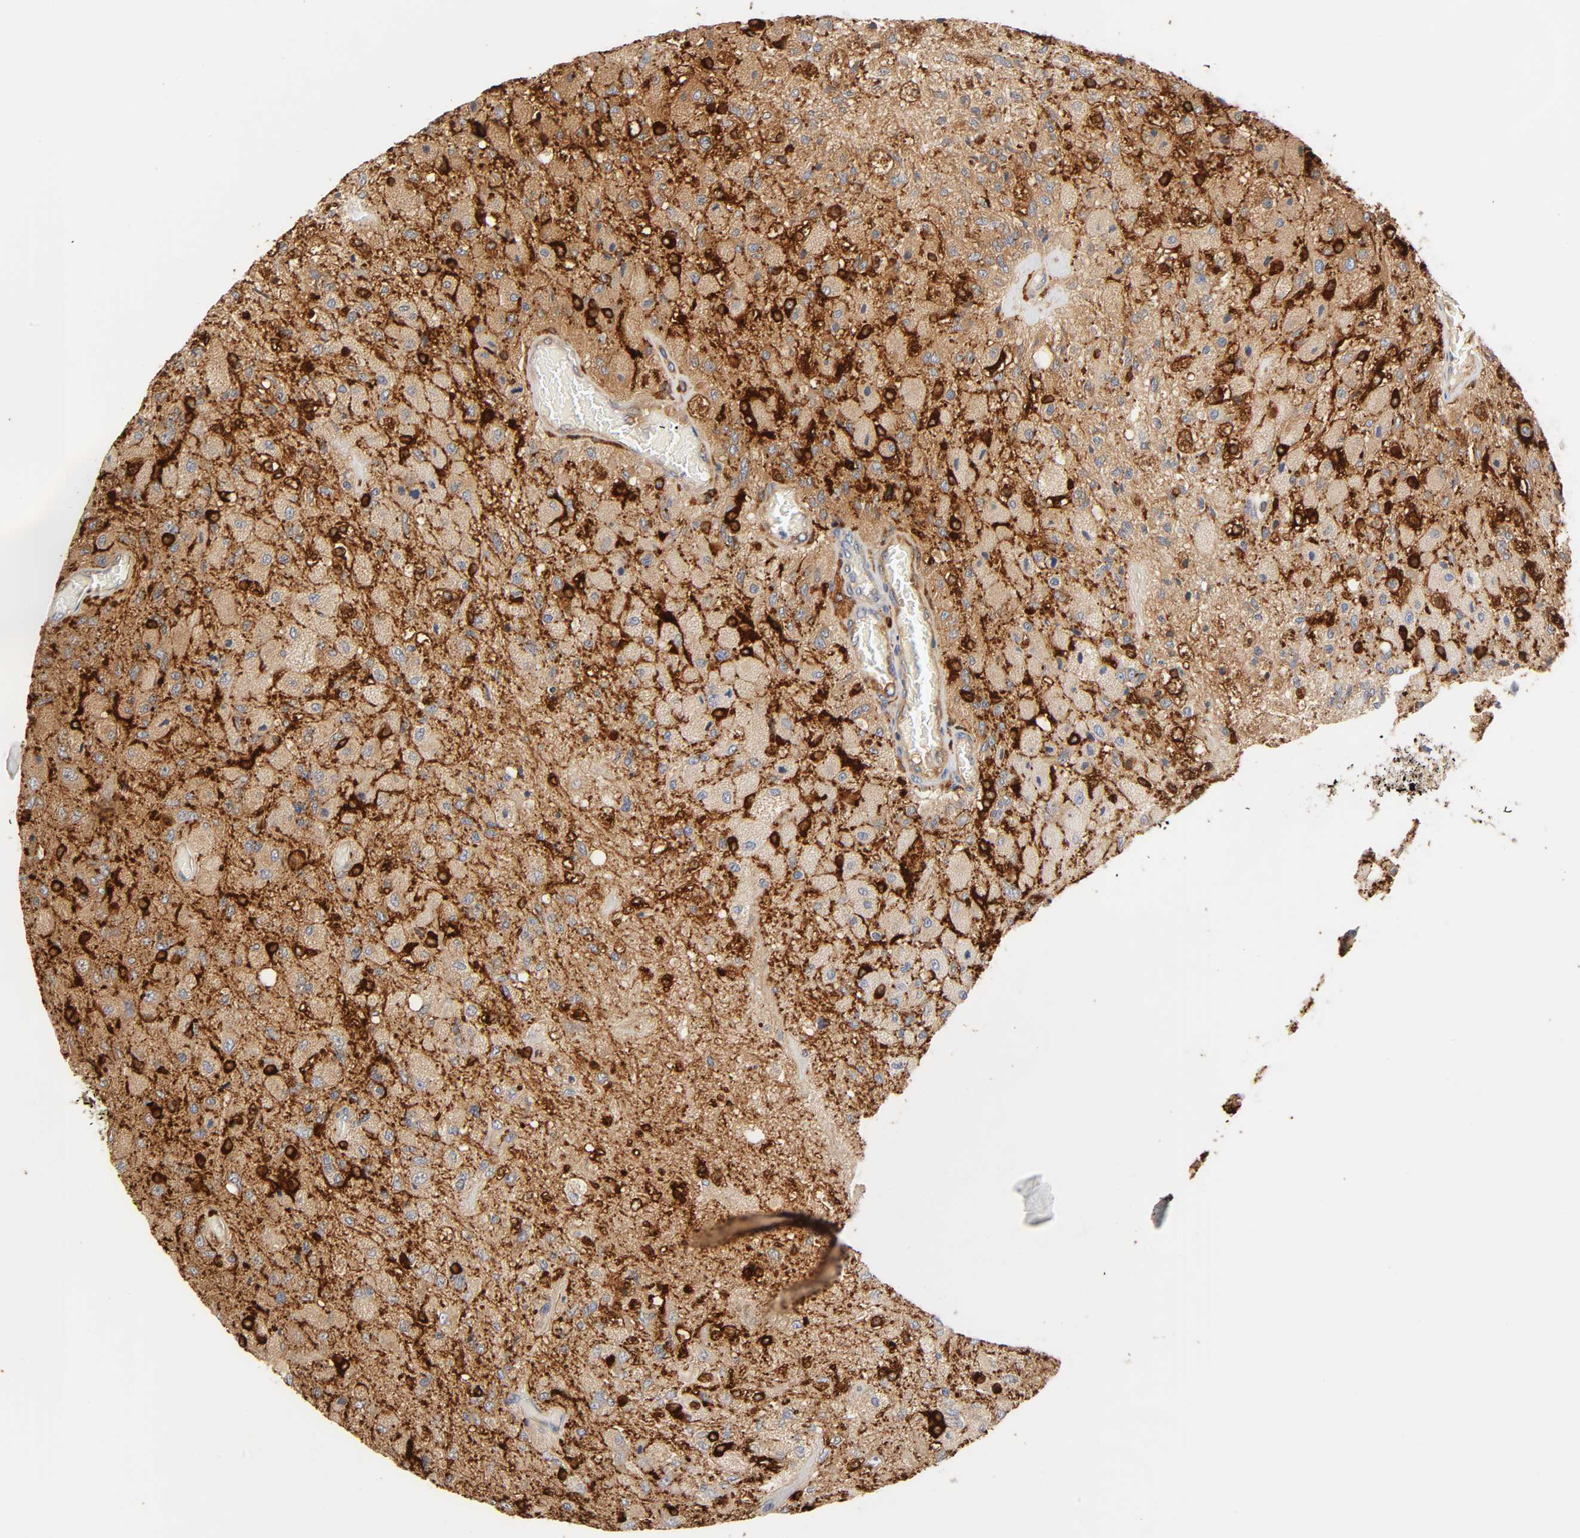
{"staining": {"intensity": "moderate", "quantity": ">75%", "location": "cytoplasmic/membranous"}, "tissue": "glioma", "cell_type": "Tumor cells", "image_type": "cancer", "snomed": [{"axis": "morphology", "description": "Normal tissue, NOS"}, {"axis": "morphology", "description": "Glioma, malignant, High grade"}, {"axis": "topography", "description": "Cerebral cortex"}], "caption": "The image shows immunohistochemical staining of malignant glioma (high-grade). There is moderate cytoplasmic/membranous positivity is present in approximately >75% of tumor cells. (IHC, brightfield microscopy, high magnification).", "gene": "BIN1", "patient": {"sex": "male", "age": 77}}